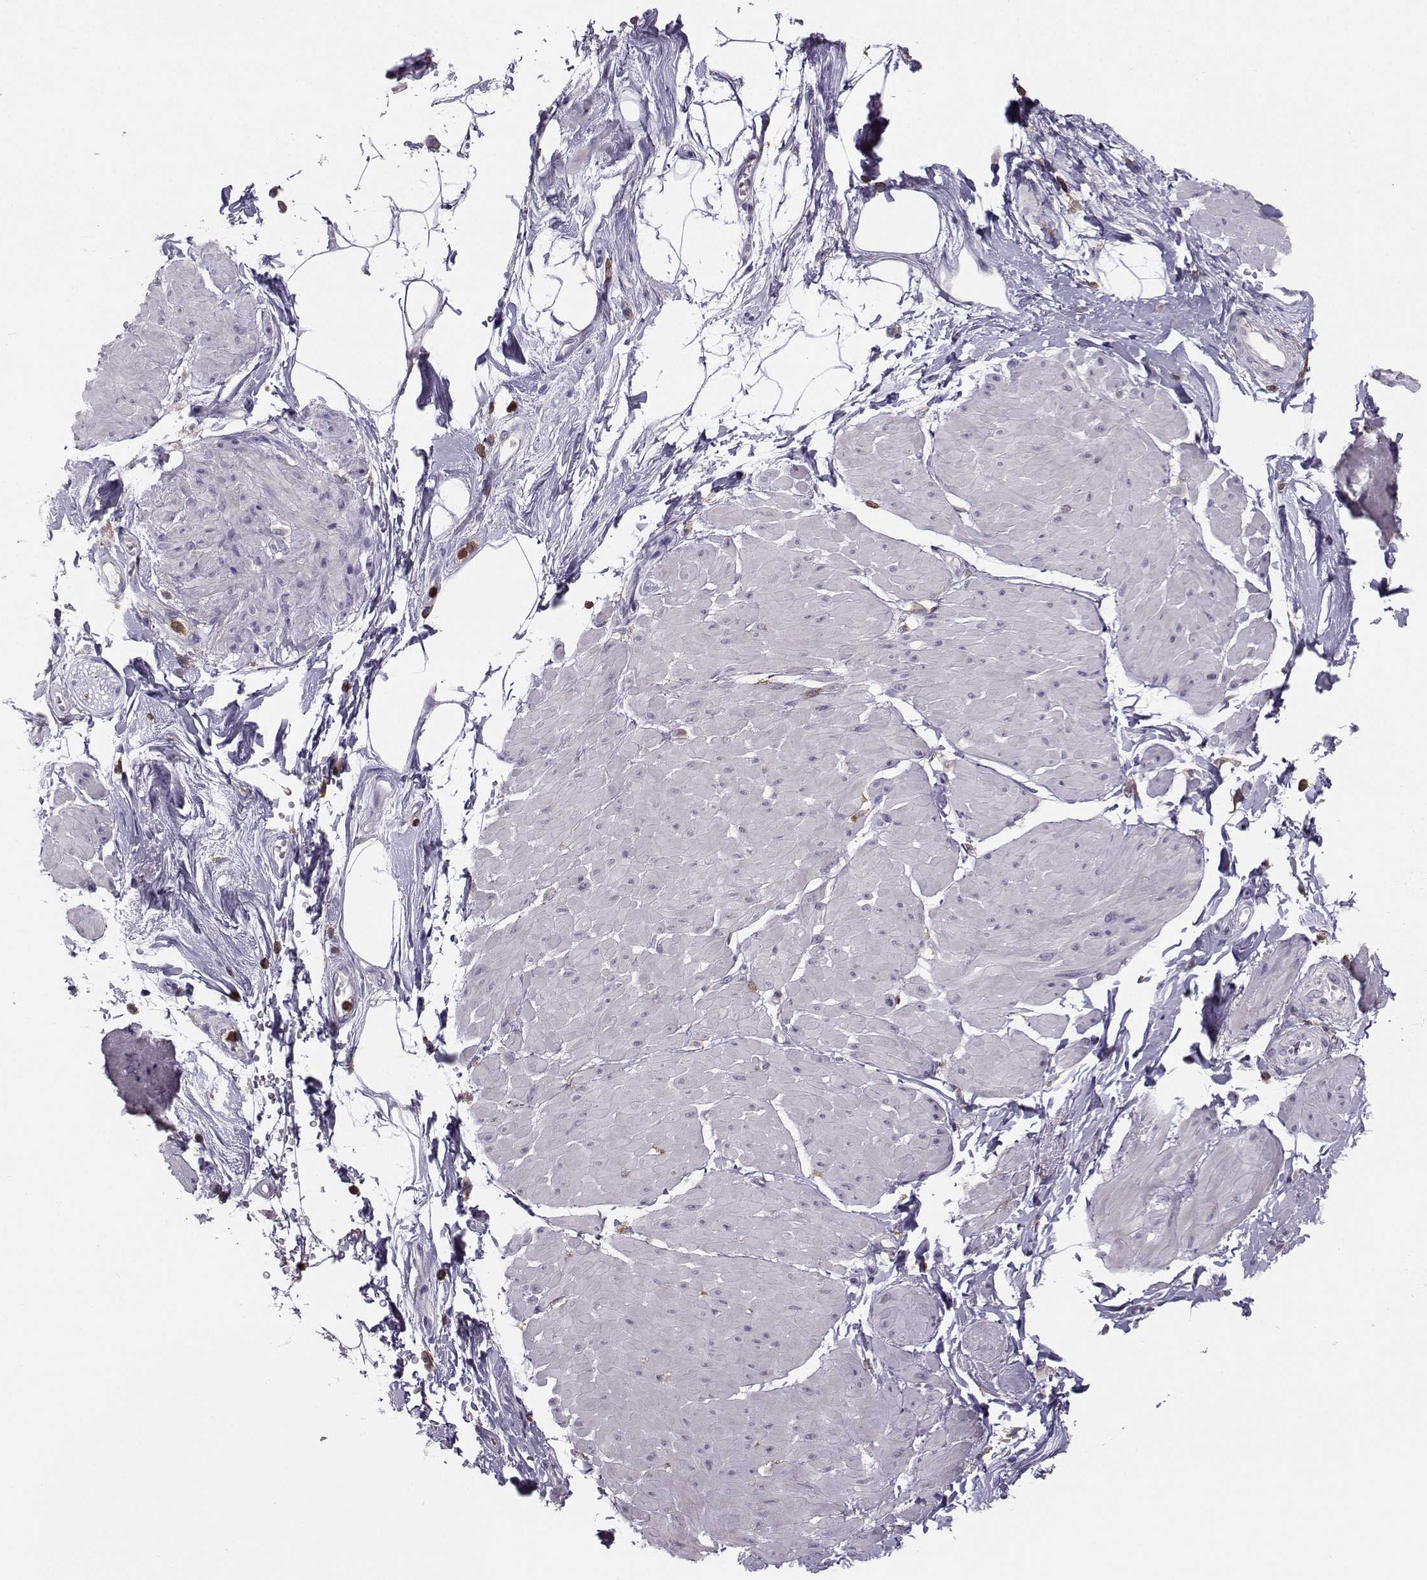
{"staining": {"intensity": "negative", "quantity": "none", "location": "none"}, "tissue": "smooth muscle", "cell_type": "Smooth muscle cells", "image_type": "normal", "snomed": [{"axis": "morphology", "description": "Normal tissue, NOS"}, {"axis": "topography", "description": "Adipose tissue"}, {"axis": "topography", "description": "Smooth muscle"}, {"axis": "topography", "description": "Peripheral nerve tissue"}], "caption": "Normal smooth muscle was stained to show a protein in brown. There is no significant positivity in smooth muscle cells. (DAB (3,3'-diaminobenzidine) IHC, high magnification).", "gene": "ZBTB32", "patient": {"sex": "male", "age": 83}}